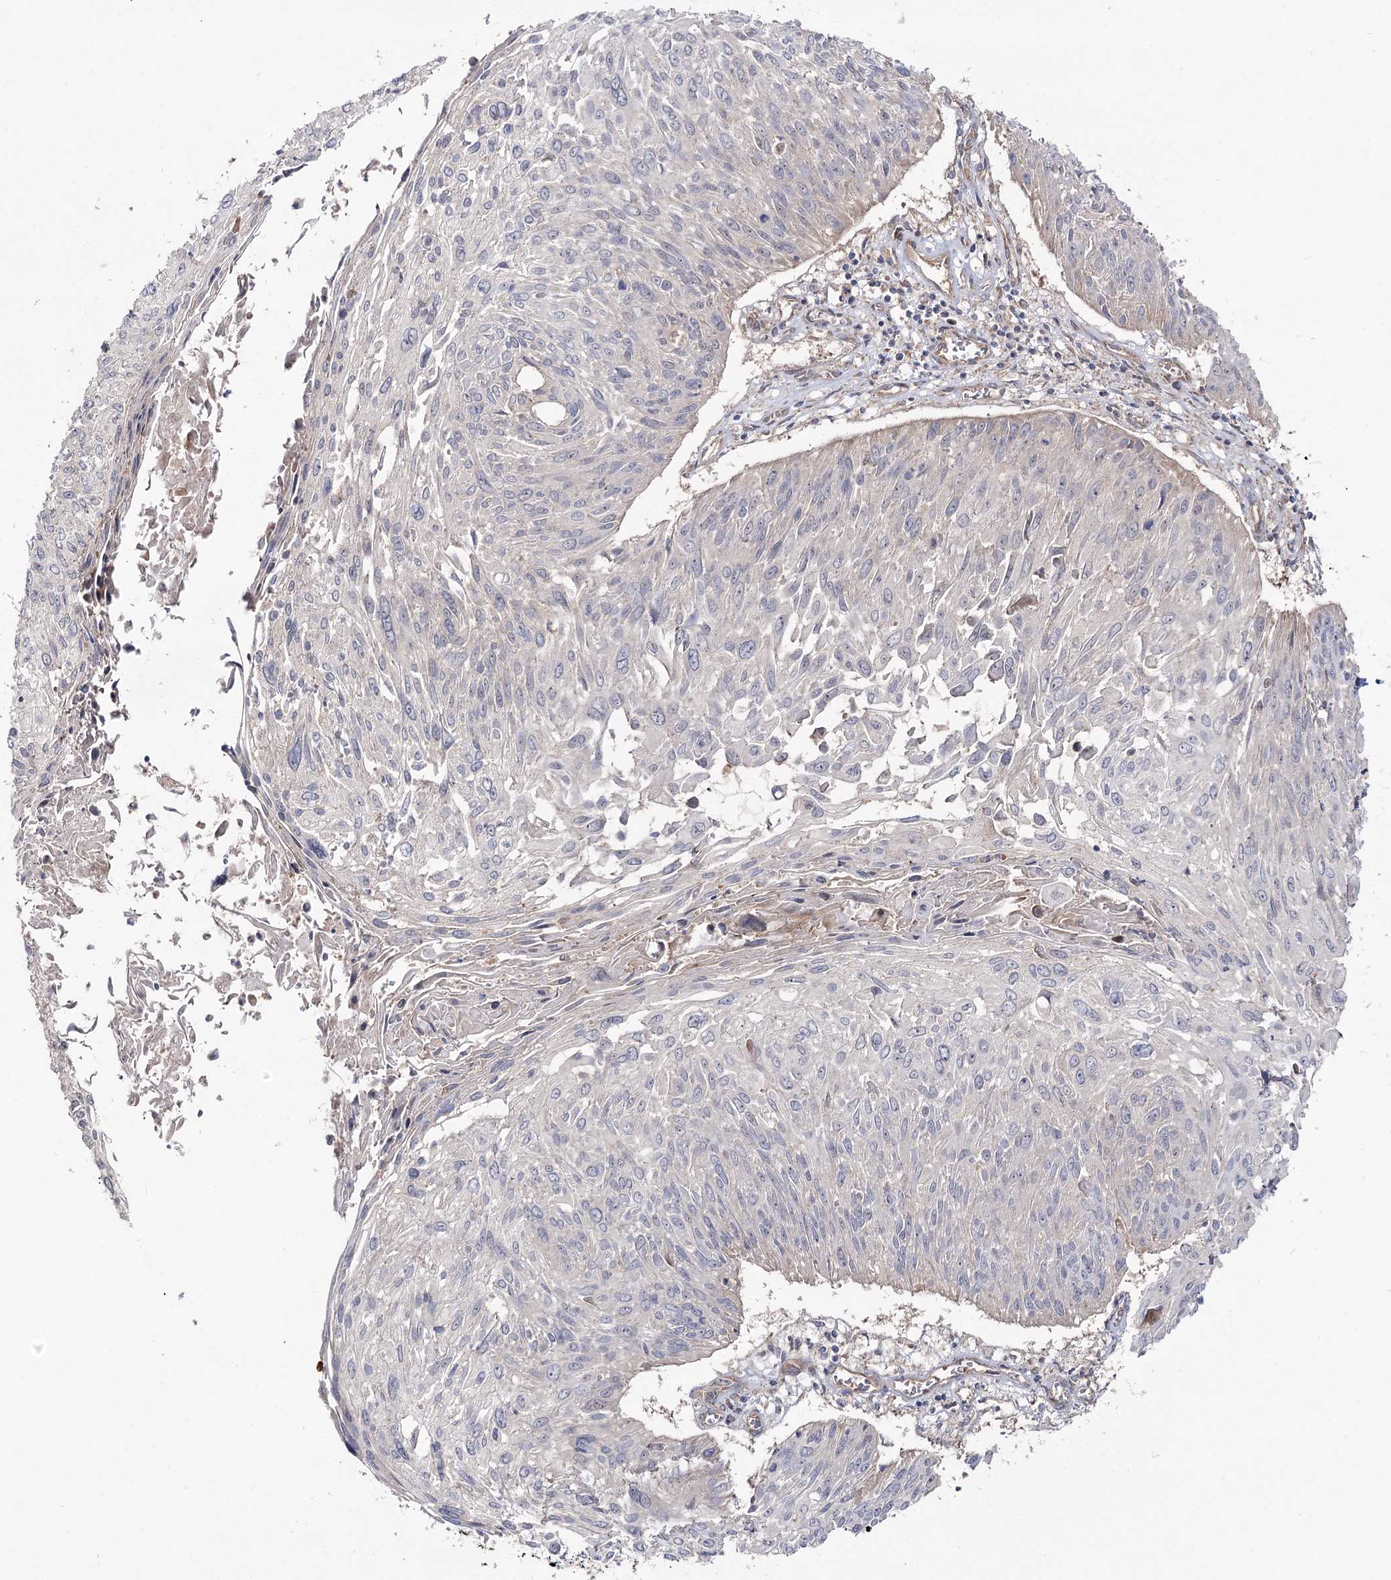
{"staining": {"intensity": "negative", "quantity": "none", "location": "none"}, "tissue": "cervical cancer", "cell_type": "Tumor cells", "image_type": "cancer", "snomed": [{"axis": "morphology", "description": "Squamous cell carcinoma, NOS"}, {"axis": "topography", "description": "Cervix"}], "caption": "Protein analysis of cervical squamous cell carcinoma shows no significant expression in tumor cells. (Stains: DAB (3,3'-diaminobenzidine) immunohistochemistry with hematoxylin counter stain, Microscopy: brightfield microscopy at high magnification).", "gene": "C11orf80", "patient": {"sex": "female", "age": 51}}